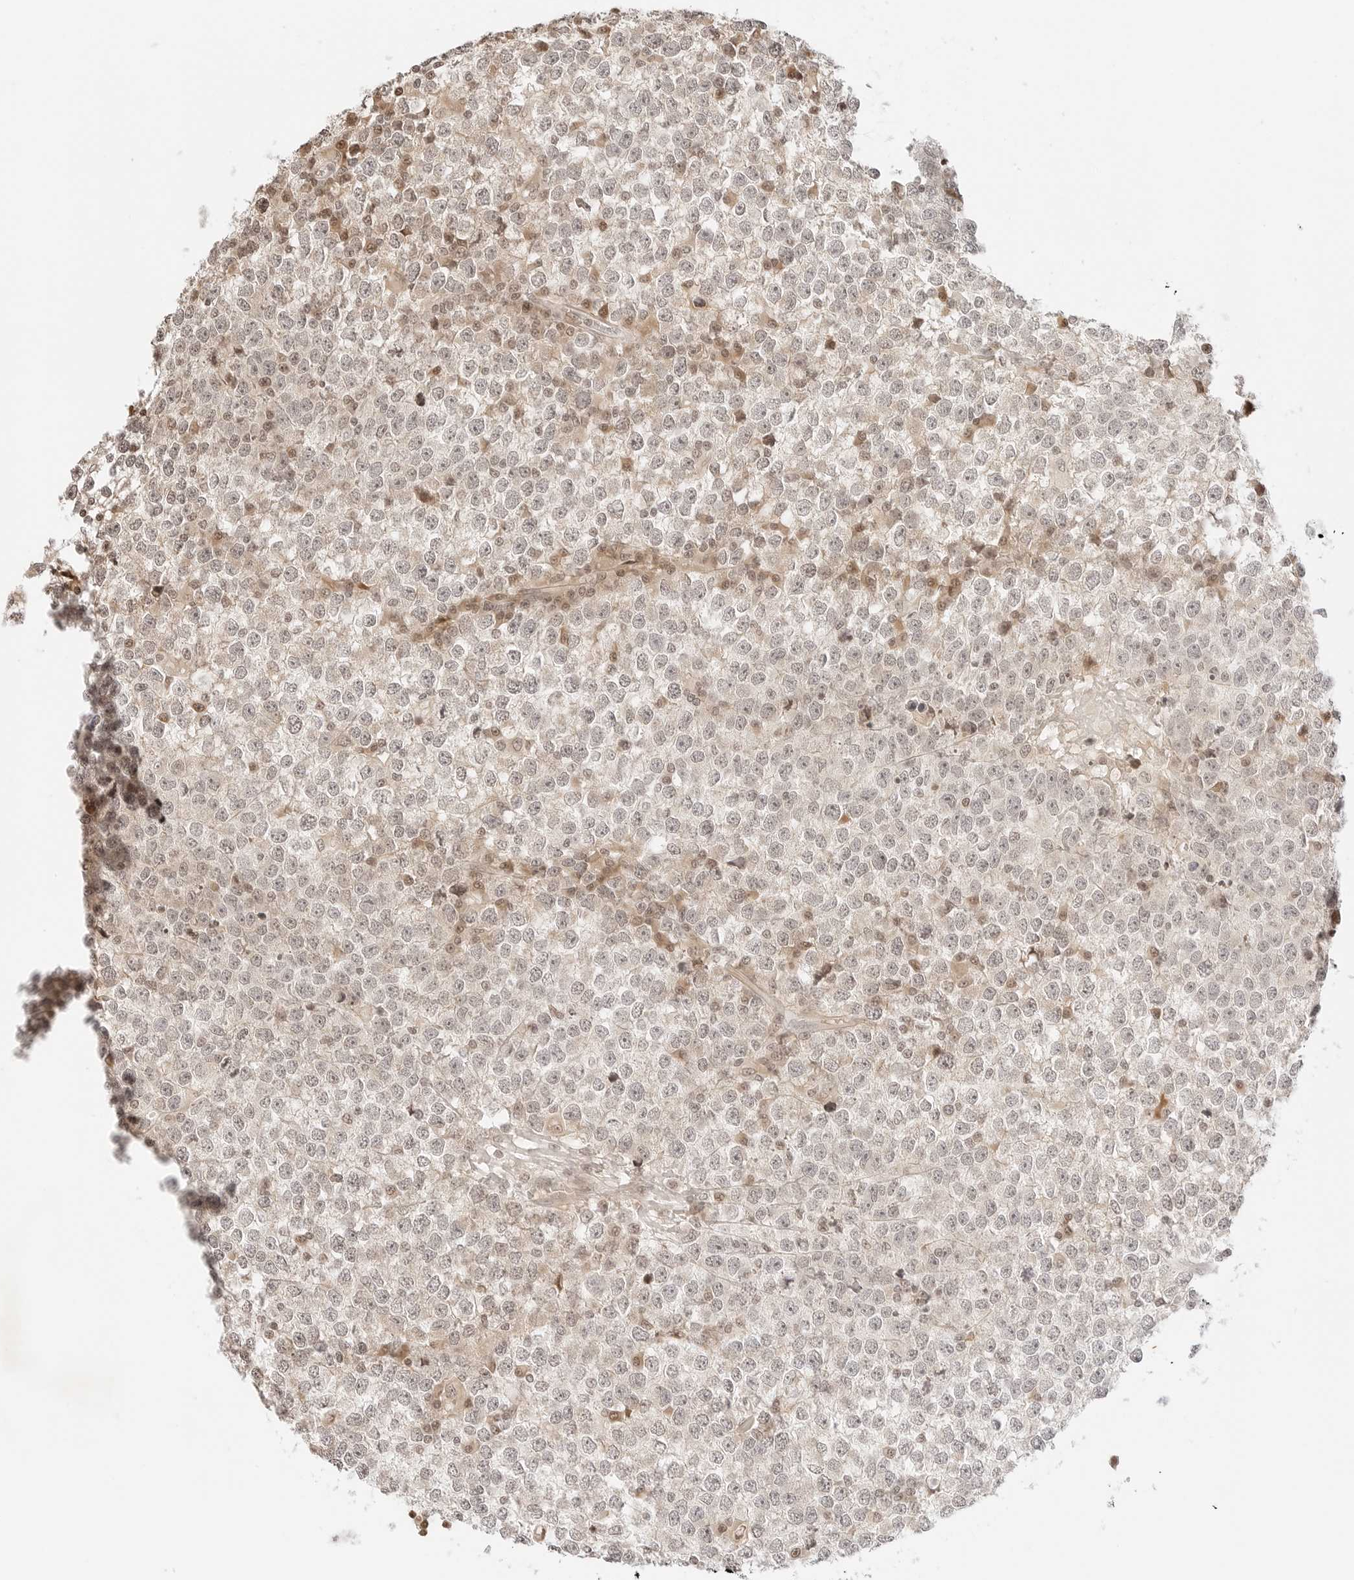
{"staining": {"intensity": "weak", "quantity": "25%-75%", "location": "cytoplasmic/membranous,nuclear"}, "tissue": "testis cancer", "cell_type": "Tumor cells", "image_type": "cancer", "snomed": [{"axis": "morphology", "description": "Seminoma, NOS"}, {"axis": "topography", "description": "Testis"}], "caption": "About 25%-75% of tumor cells in testis seminoma reveal weak cytoplasmic/membranous and nuclear protein expression as visualized by brown immunohistochemical staining.", "gene": "RPS6KL1", "patient": {"sex": "male", "age": 65}}